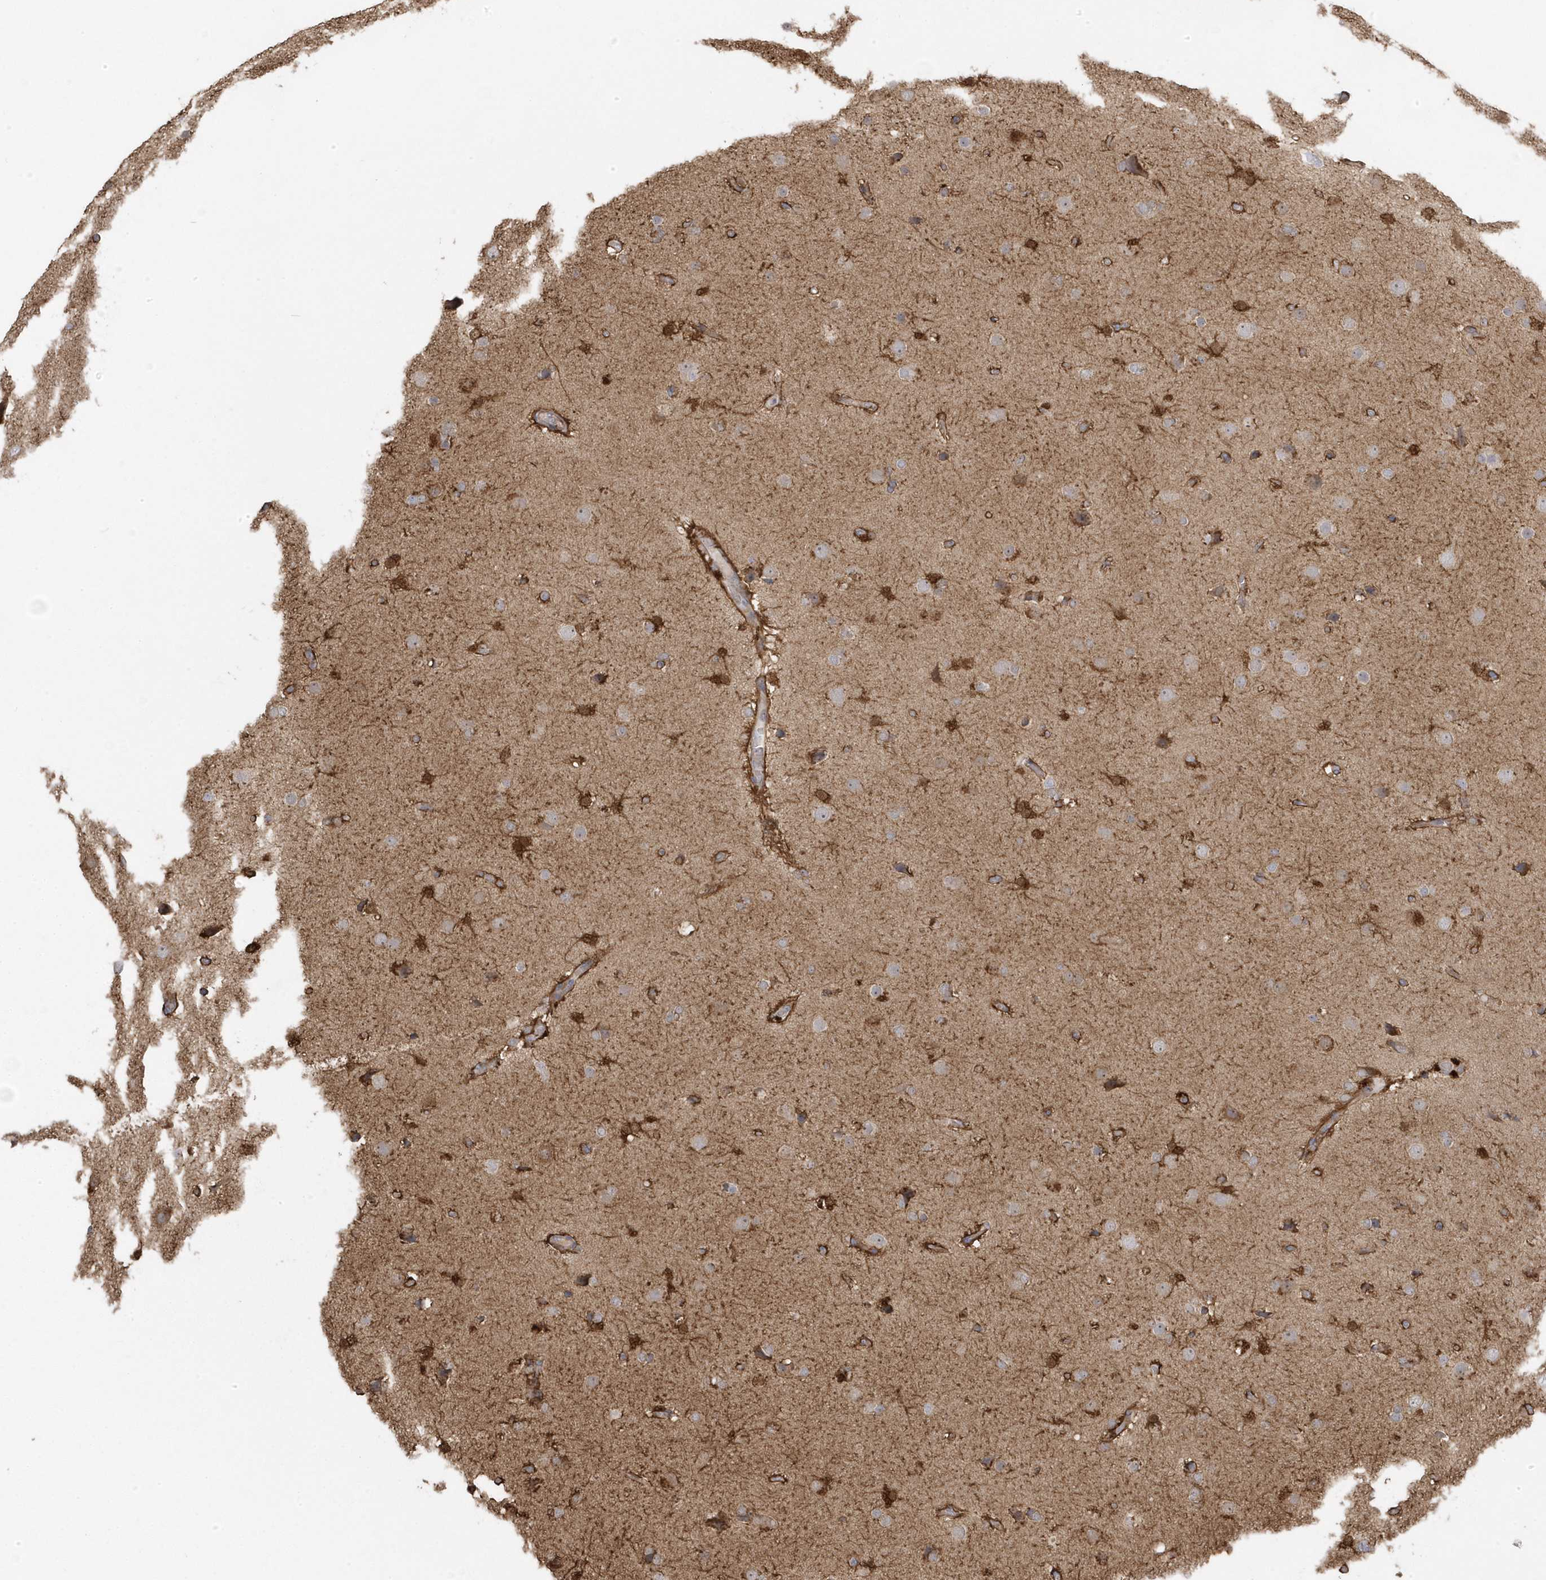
{"staining": {"intensity": "strong", "quantity": "25%-75%", "location": "cytoplasmic/membranous"}, "tissue": "glioma", "cell_type": "Tumor cells", "image_type": "cancer", "snomed": [{"axis": "morphology", "description": "Glioma, malignant, High grade"}, {"axis": "topography", "description": "Cerebral cortex"}], "caption": "This is an image of immunohistochemistry (IHC) staining of glioma, which shows strong positivity in the cytoplasmic/membranous of tumor cells.", "gene": "GTPBP6", "patient": {"sex": "female", "age": 36}}